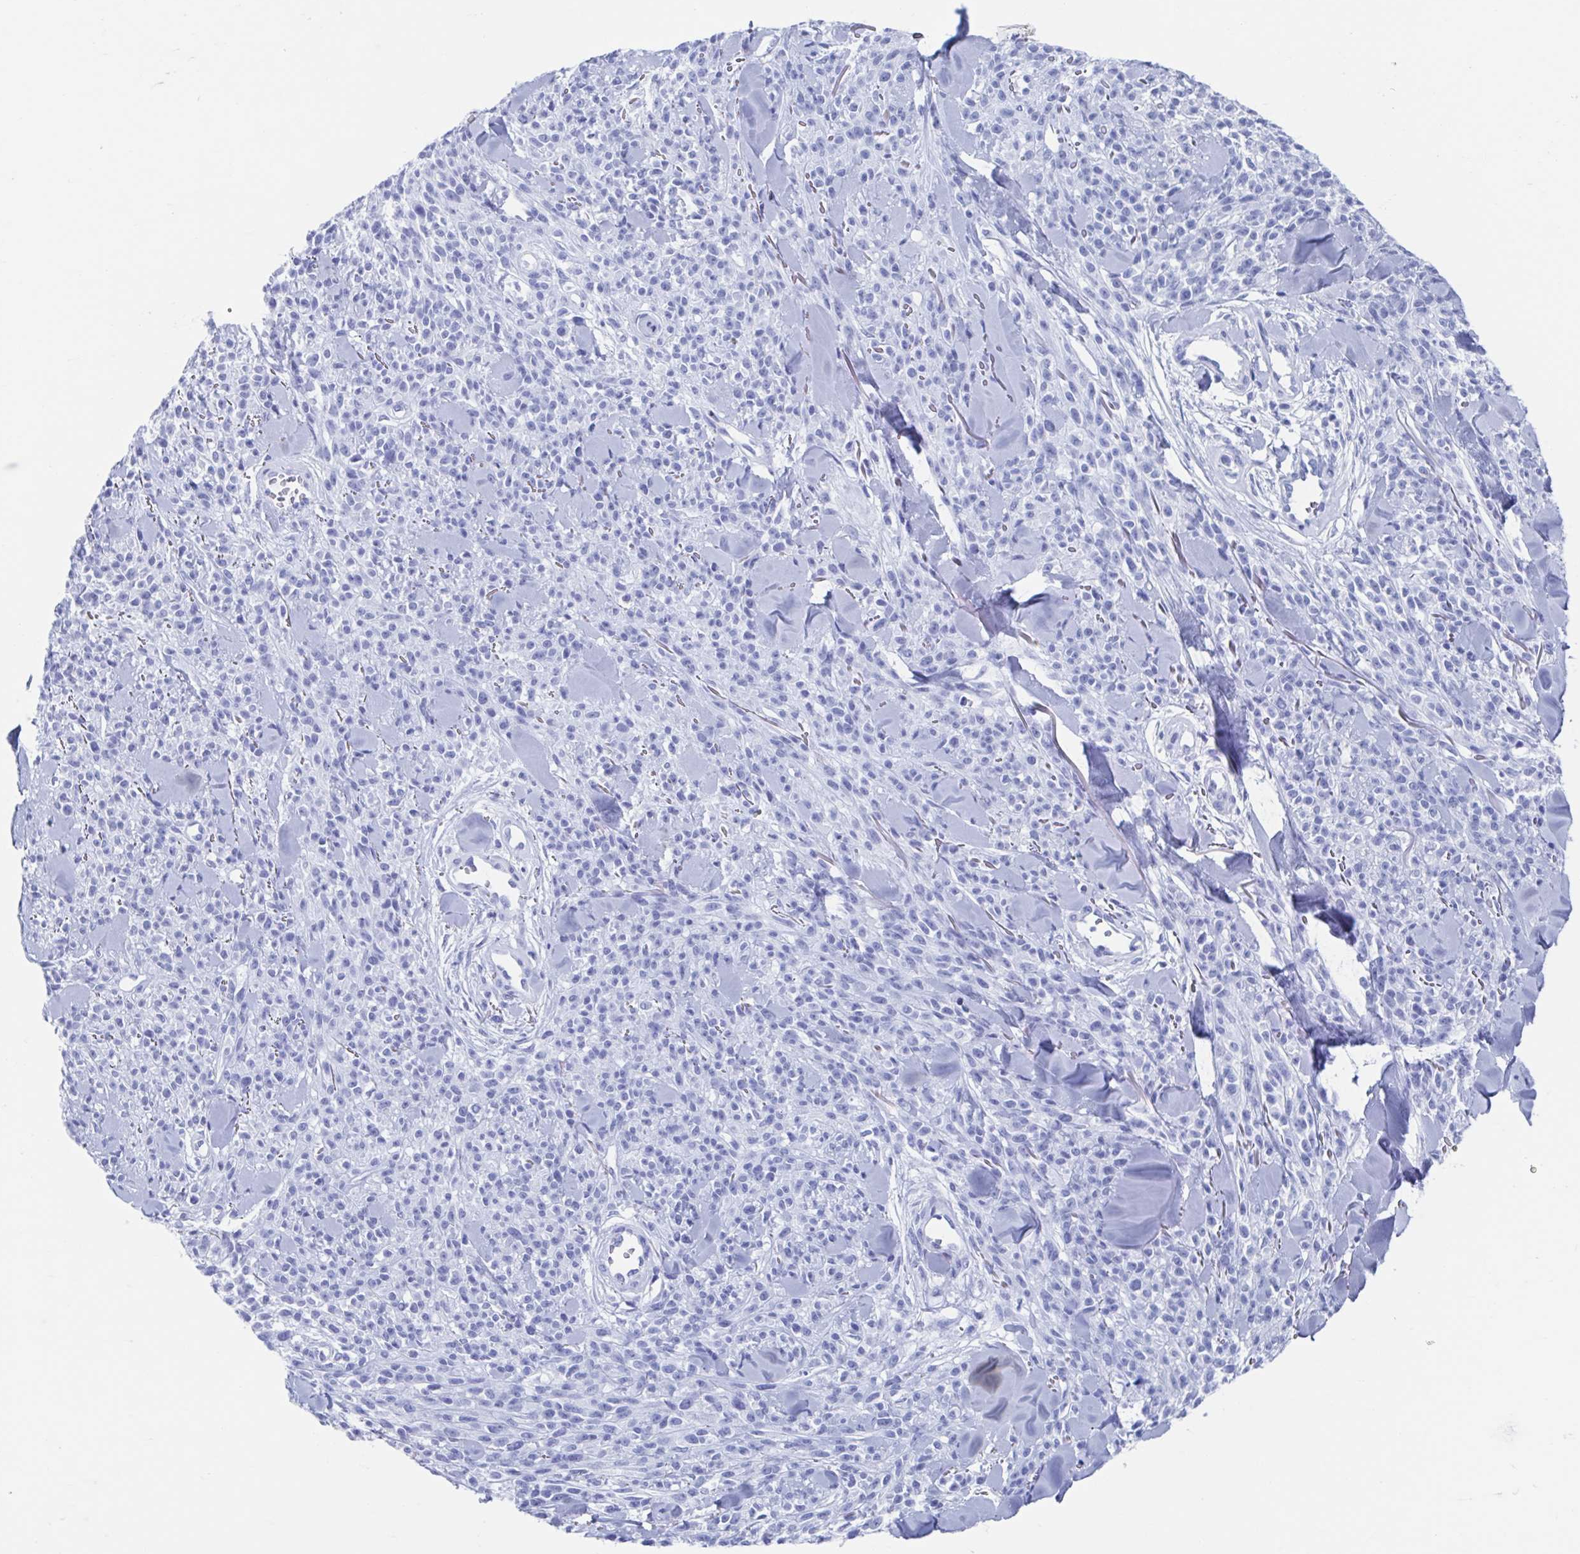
{"staining": {"intensity": "negative", "quantity": "none", "location": "none"}, "tissue": "melanoma", "cell_type": "Tumor cells", "image_type": "cancer", "snomed": [{"axis": "morphology", "description": "Malignant melanoma, NOS"}, {"axis": "topography", "description": "Skin"}, {"axis": "topography", "description": "Skin of trunk"}], "caption": "This is a micrograph of immunohistochemistry (IHC) staining of melanoma, which shows no staining in tumor cells.", "gene": "C10orf53", "patient": {"sex": "male", "age": 74}}